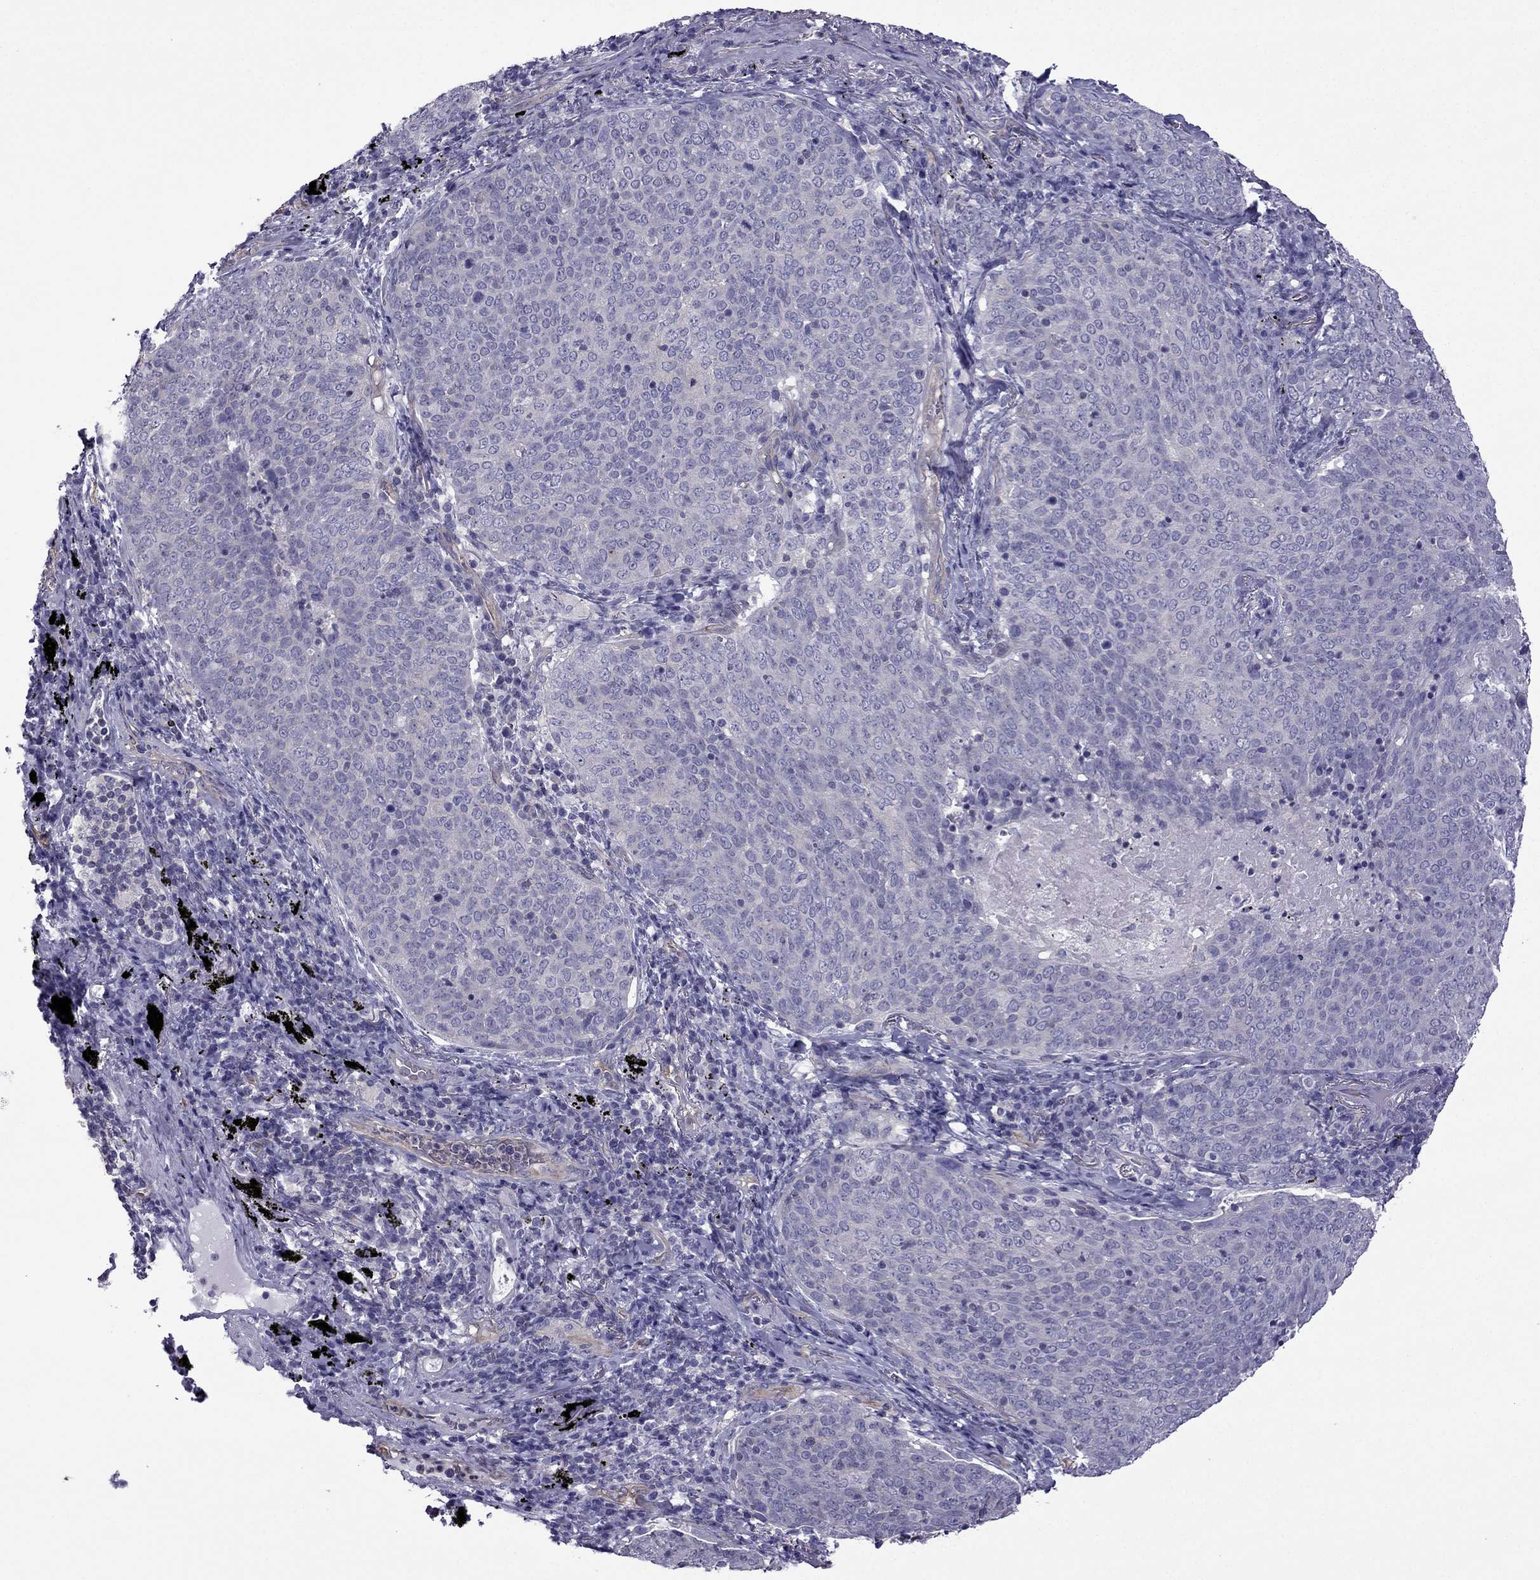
{"staining": {"intensity": "negative", "quantity": "none", "location": "none"}, "tissue": "lung cancer", "cell_type": "Tumor cells", "image_type": "cancer", "snomed": [{"axis": "morphology", "description": "Squamous cell carcinoma, NOS"}, {"axis": "topography", "description": "Lung"}], "caption": "DAB immunohistochemical staining of lung squamous cell carcinoma reveals no significant positivity in tumor cells. (Brightfield microscopy of DAB (3,3'-diaminobenzidine) IHC at high magnification).", "gene": "GJA8", "patient": {"sex": "male", "age": 82}}